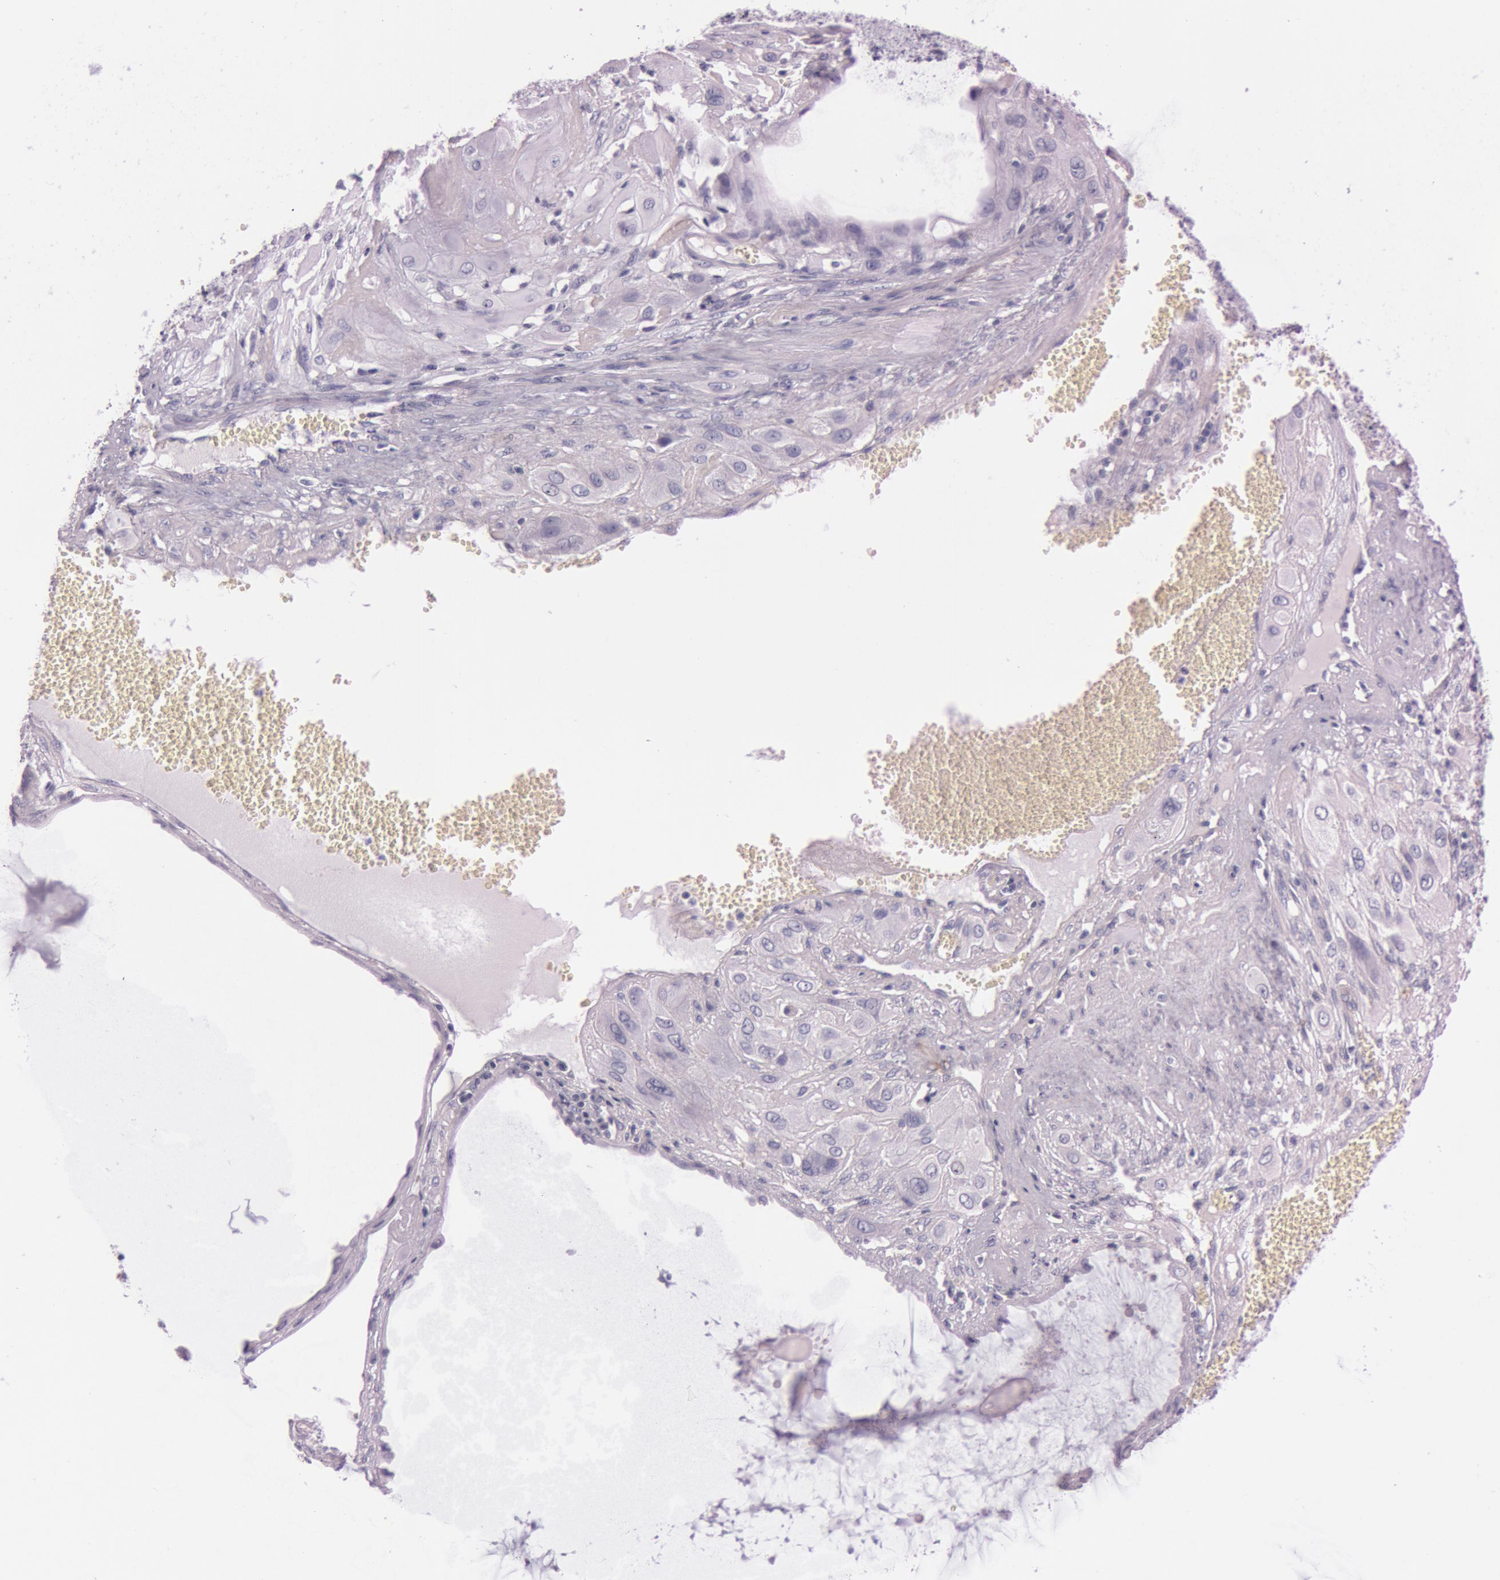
{"staining": {"intensity": "negative", "quantity": "none", "location": "none"}, "tissue": "cervical cancer", "cell_type": "Tumor cells", "image_type": "cancer", "snomed": [{"axis": "morphology", "description": "Squamous cell carcinoma, NOS"}, {"axis": "topography", "description": "Cervix"}], "caption": "Tumor cells show no significant protein expression in cervical squamous cell carcinoma.", "gene": "FOLH1", "patient": {"sex": "female", "age": 34}}